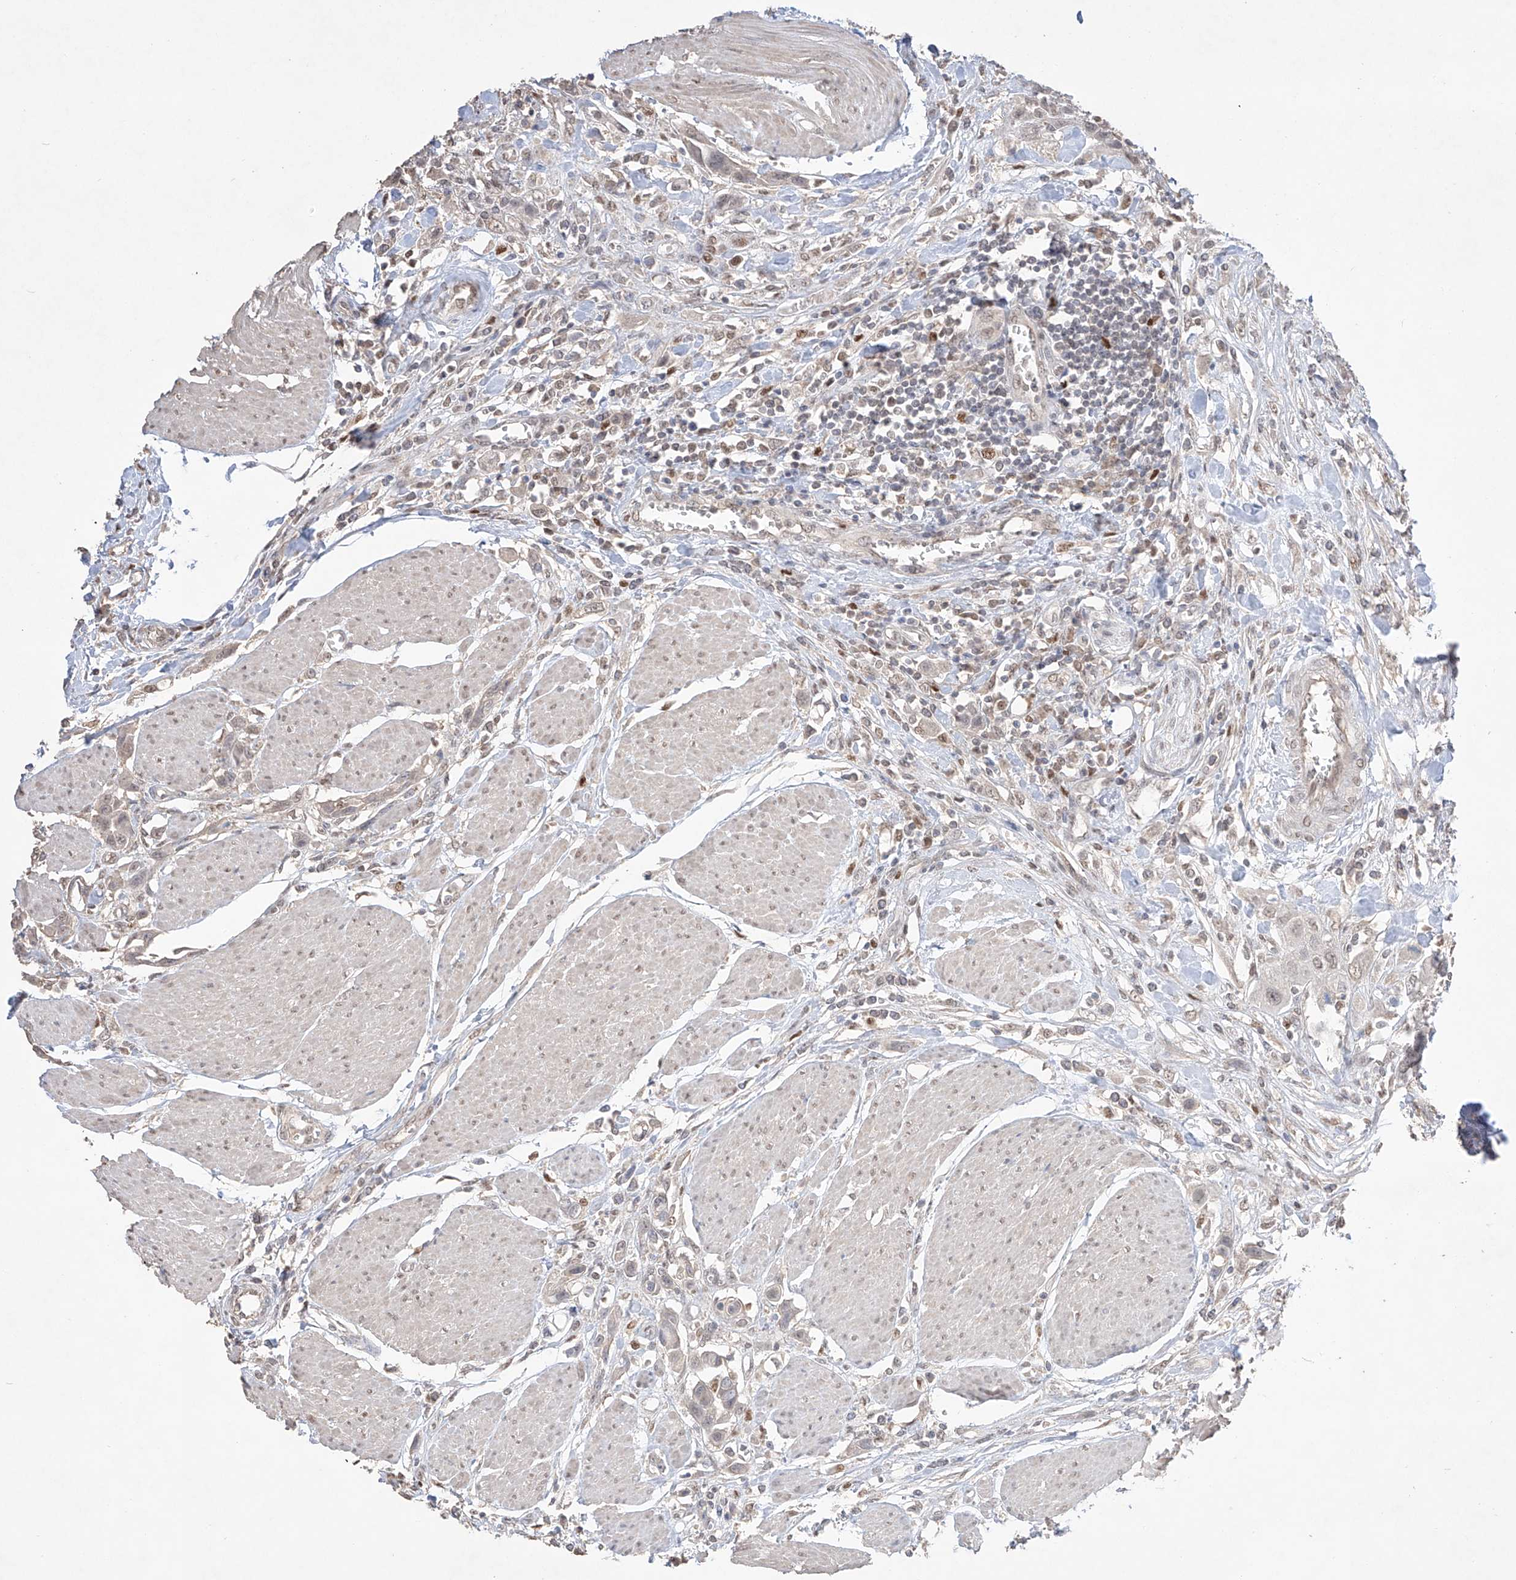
{"staining": {"intensity": "weak", "quantity": "<25%", "location": "nuclear"}, "tissue": "urothelial cancer", "cell_type": "Tumor cells", "image_type": "cancer", "snomed": [{"axis": "morphology", "description": "Urothelial carcinoma, High grade"}, {"axis": "topography", "description": "Urinary bladder"}], "caption": "Tumor cells are negative for brown protein staining in urothelial cancer. The staining was performed using DAB to visualize the protein expression in brown, while the nuclei were stained in blue with hematoxylin (Magnification: 20x).", "gene": "APIP", "patient": {"sex": "male", "age": 50}}